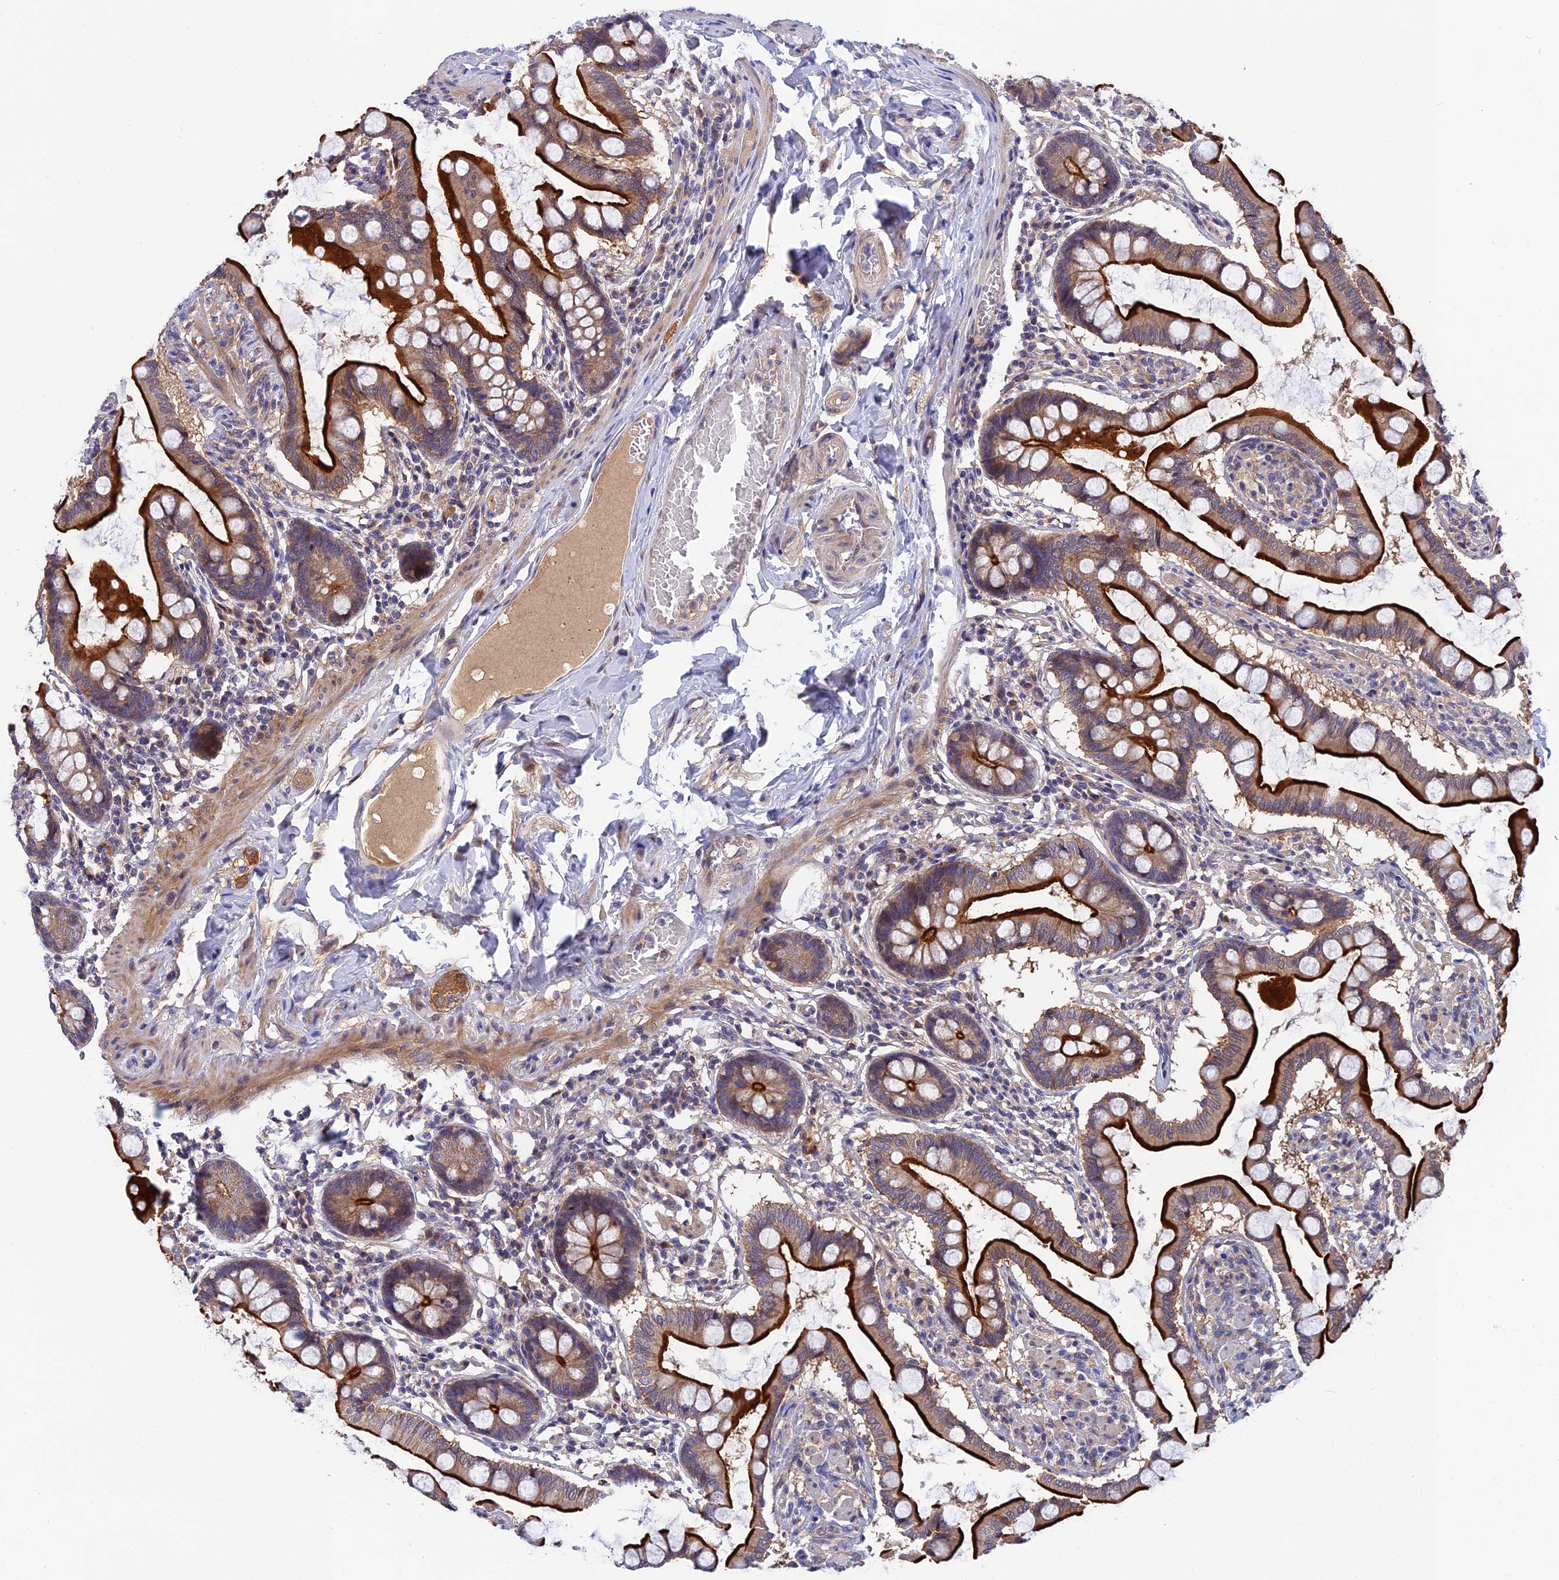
{"staining": {"intensity": "strong", "quantity": ">75%", "location": "cytoplasmic/membranous"}, "tissue": "small intestine", "cell_type": "Glandular cells", "image_type": "normal", "snomed": [{"axis": "morphology", "description": "Normal tissue, NOS"}, {"axis": "topography", "description": "Small intestine"}], "caption": "DAB (3,3'-diaminobenzidine) immunohistochemical staining of normal small intestine reveals strong cytoplasmic/membranous protein positivity in about >75% of glandular cells.", "gene": "CRACD", "patient": {"sex": "male", "age": 41}}